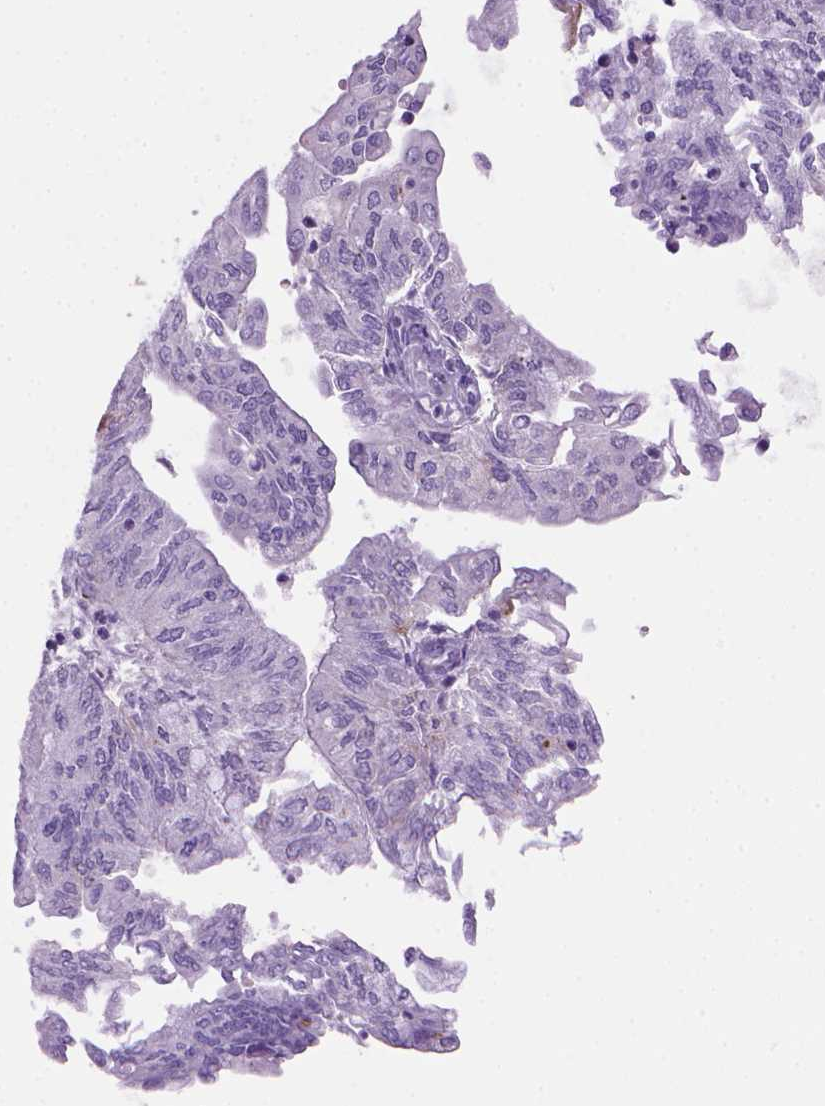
{"staining": {"intensity": "negative", "quantity": "none", "location": "none"}, "tissue": "endometrial cancer", "cell_type": "Tumor cells", "image_type": "cancer", "snomed": [{"axis": "morphology", "description": "Adenocarcinoma, NOS"}, {"axis": "topography", "description": "Endometrium"}], "caption": "Protein analysis of endometrial cancer displays no significant staining in tumor cells.", "gene": "ARHGEF33", "patient": {"sex": "female", "age": 59}}